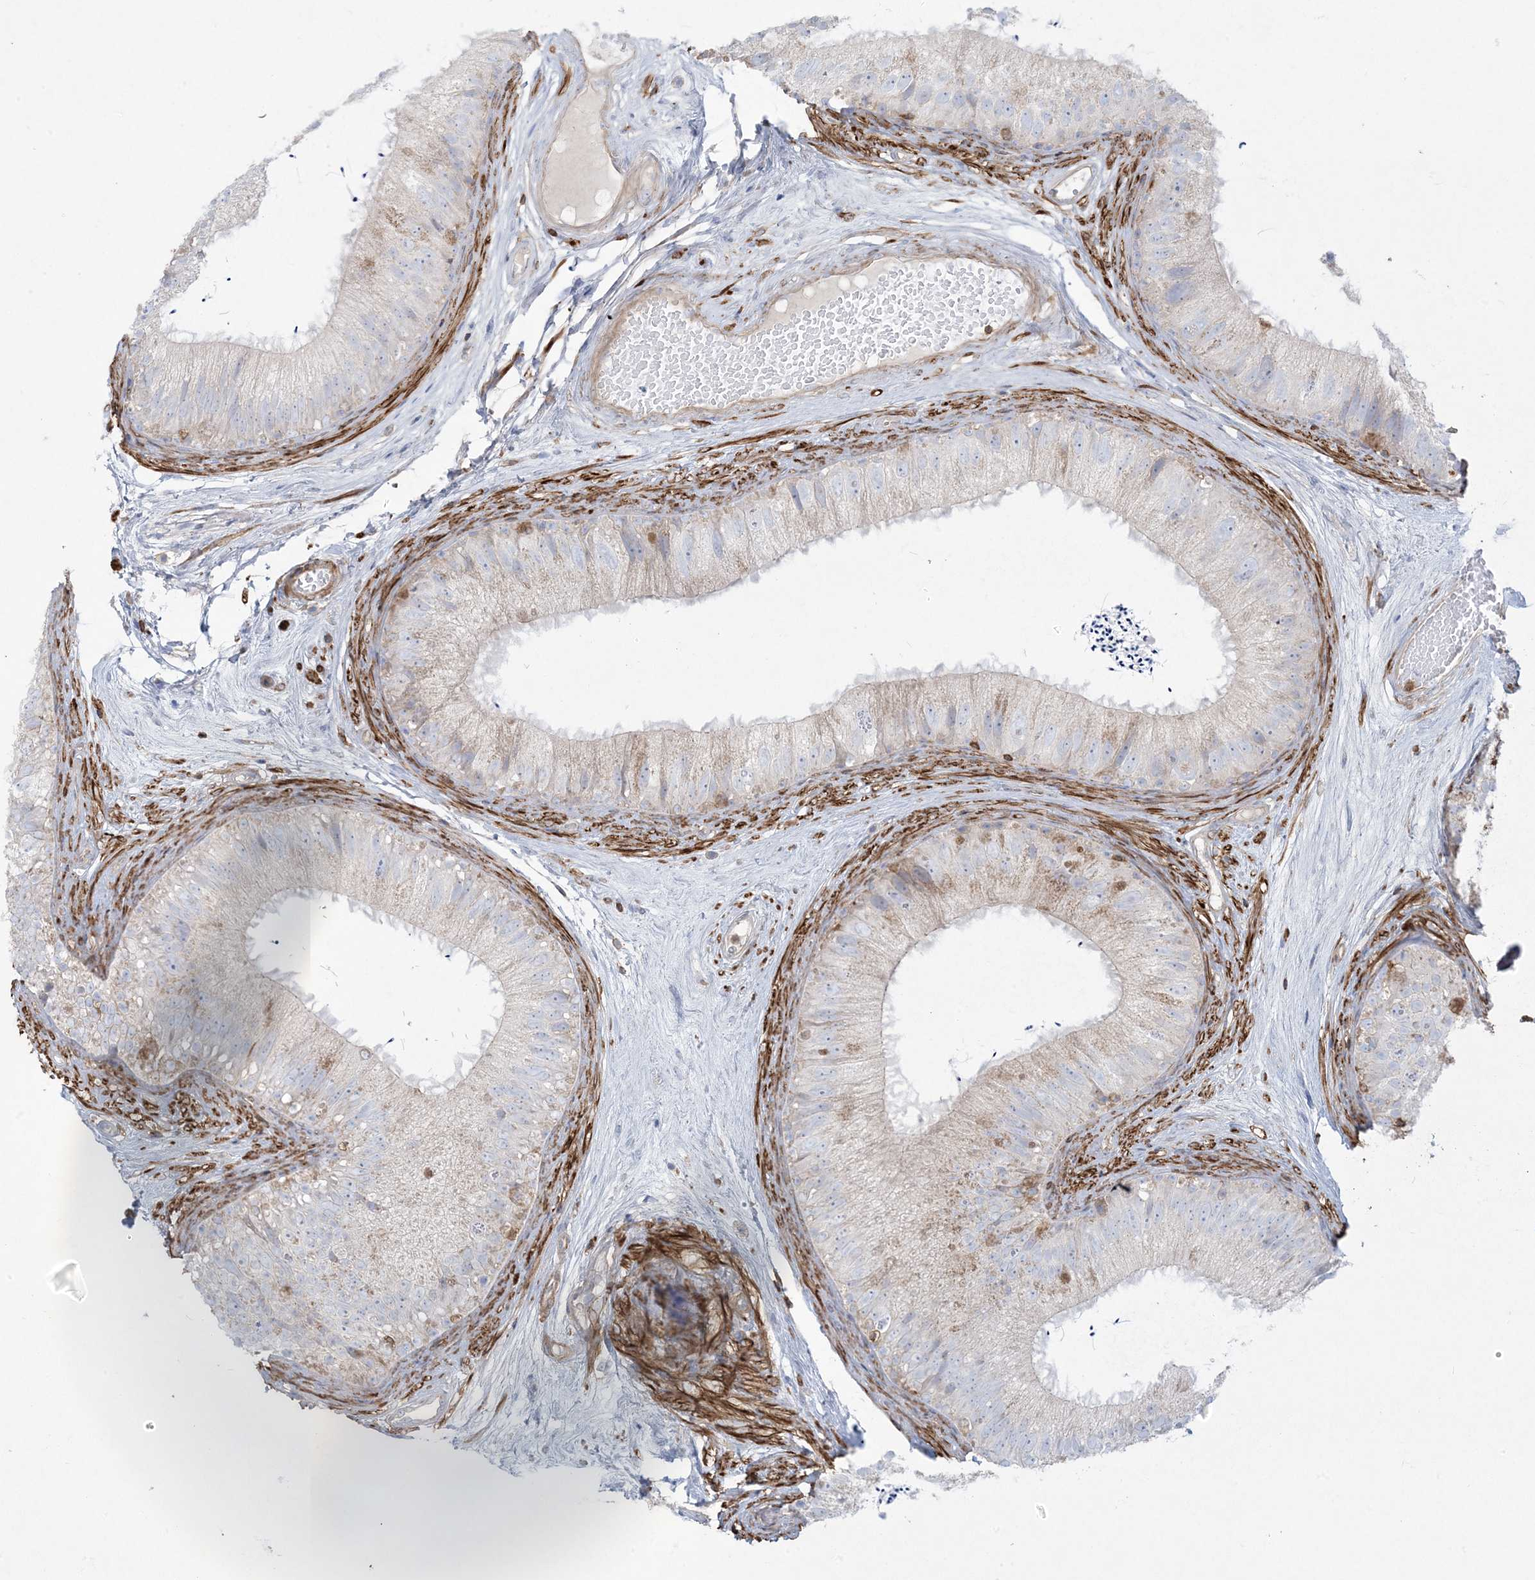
{"staining": {"intensity": "negative", "quantity": "none", "location": "none"}, "tissue": "epididymis", "cell_type": "Glandular cells", "image_type": "normal", "snomed": [{"axis": "morphology", "description": "Normal tissue, NOS"}, {"axis": "topography", "description": "Epididymis"}], "caption": "Immunohistochemistry image of unremarkable epididymis: human epididymis stained with DAB reveals no significant protein expression in glandular cells.", "gene": "ARHGAP30", "patient": {"sex": "male", "age": 77}}